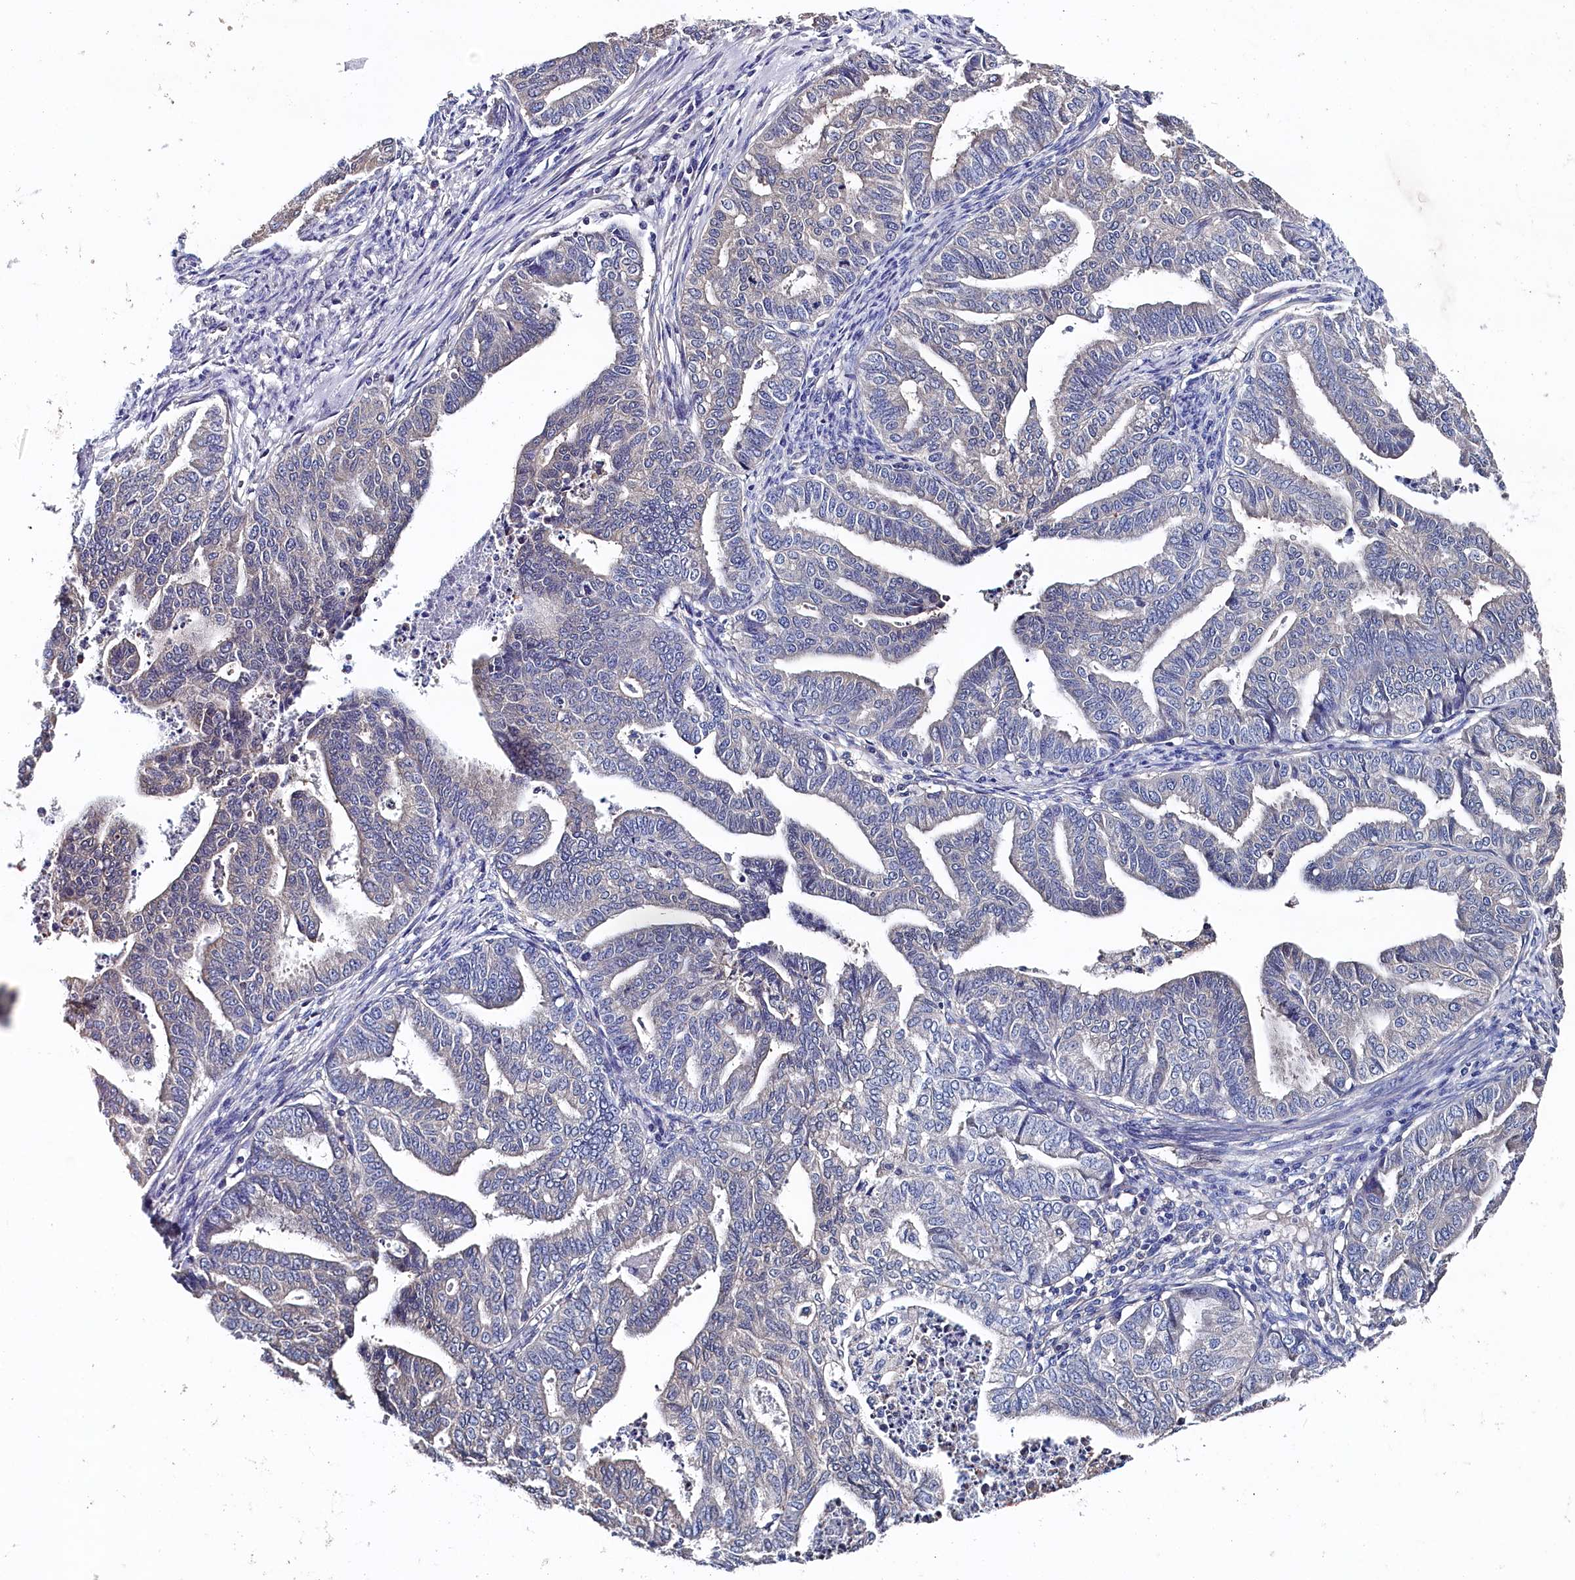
{"staining": {"intensity": "weak", "quantity": "<25%", "location": "cytoplasmic/membranous"}, "tissue": "endometrial cancer", "cell_type": "Tumor cells", "image_type": "cancer", "snomed": [{"axis": "morphology", "description": "Adenocarcinoma, NOS"}, {"axis": "topography", "description": "Endometrium"}], "caption": "Human endometrial cancer stained for a protein using immunohistochemistry exhibits no expression in tumor cells.", "gene": "BHMT", "patient": {"sex": "female", "age": 79}}